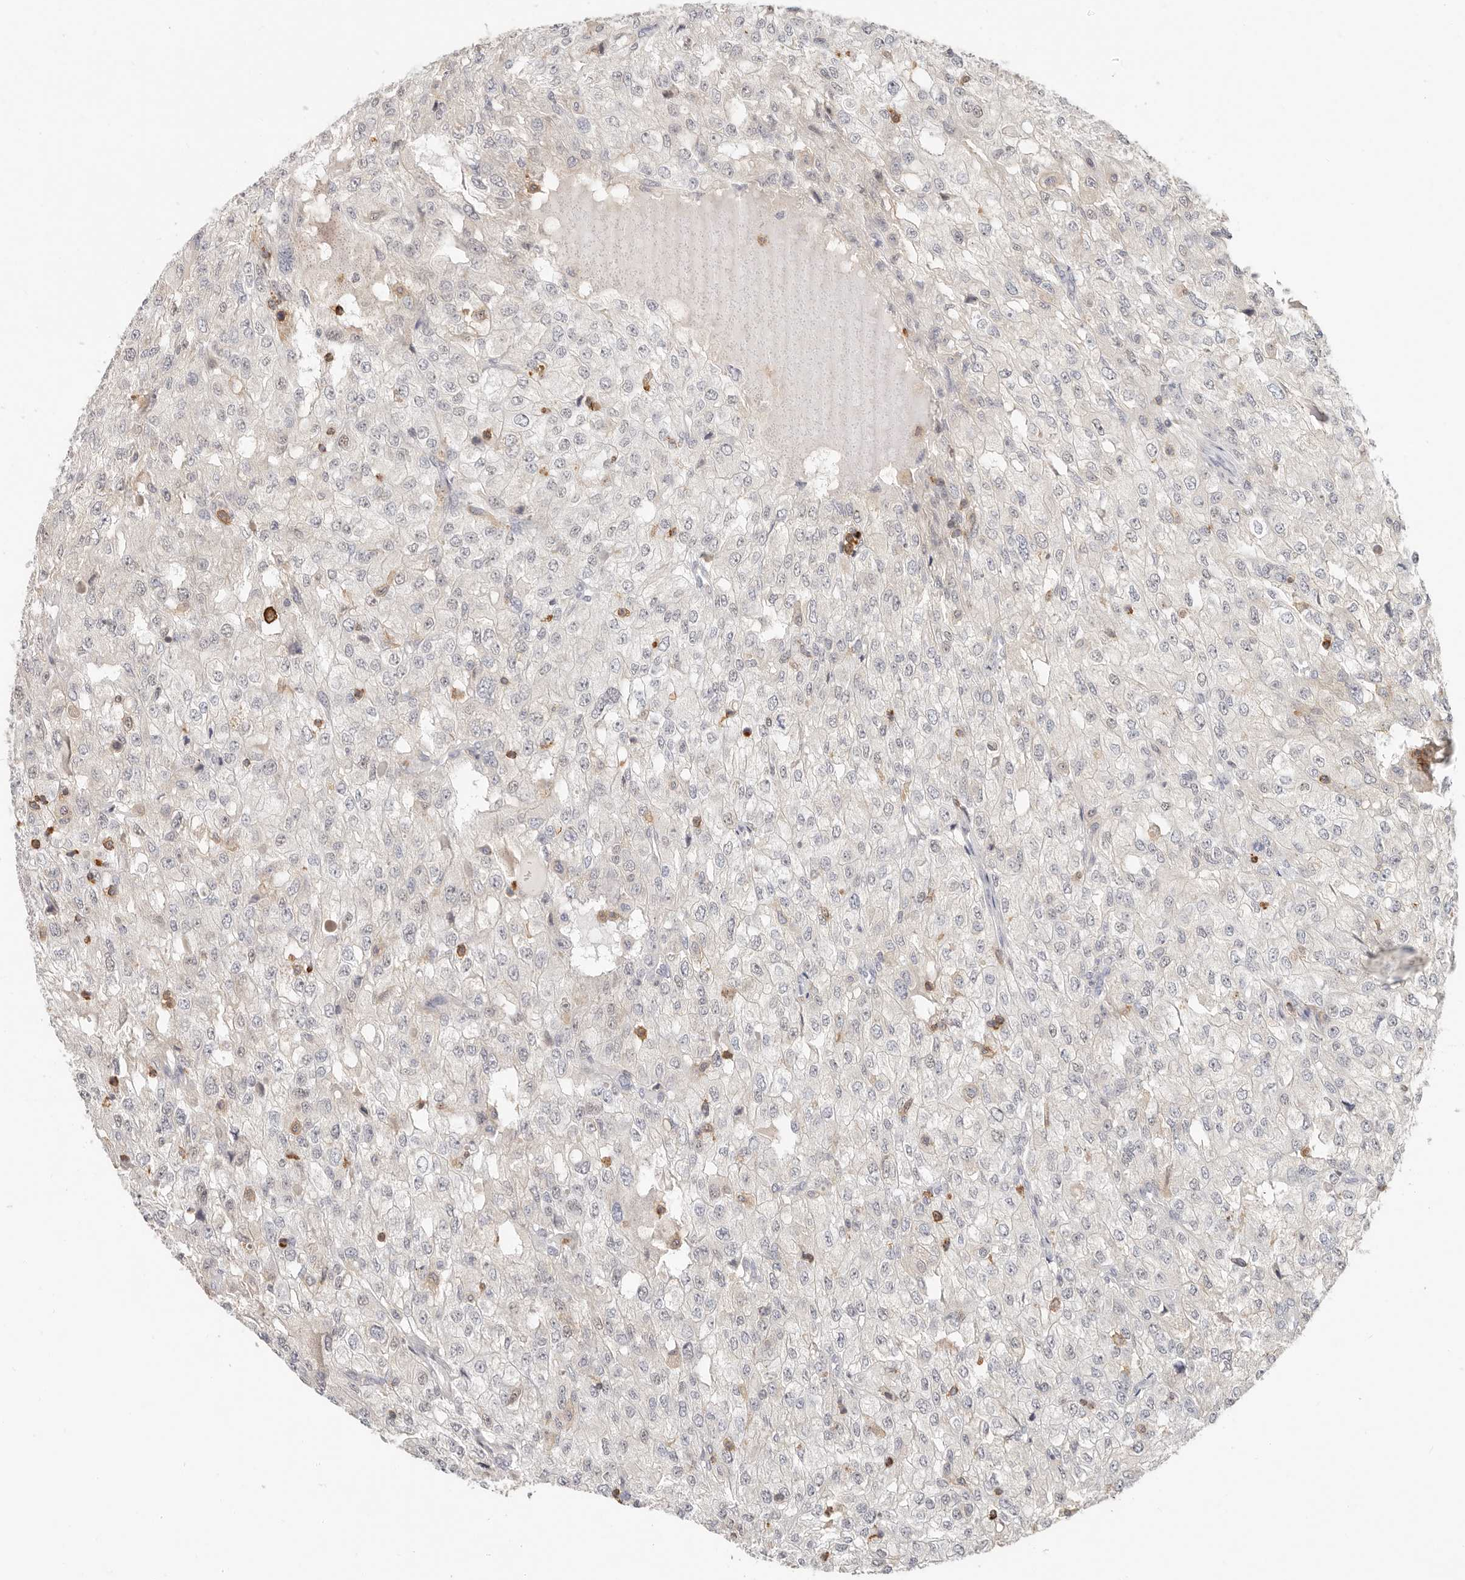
{"staining": {"intensity": "negative", "quantity": "none", "location": "none"}, "tissue": "renal cancer", "cell_type": "Tumor cells", "image_type": "cancer", "snomed": [{"axis": "morphology", "description": "Adenocarcinoma, NOS"}, {"axis": "topography", "description": "Kidney"}], "caption": "DAB (3,3'-diaminobenzidine) immunohistochemical staining of renal cancer shows no significant staining in tumor cells.", "gene": "TMEM63B", "patient": {"sex": "female", "age": 54}}